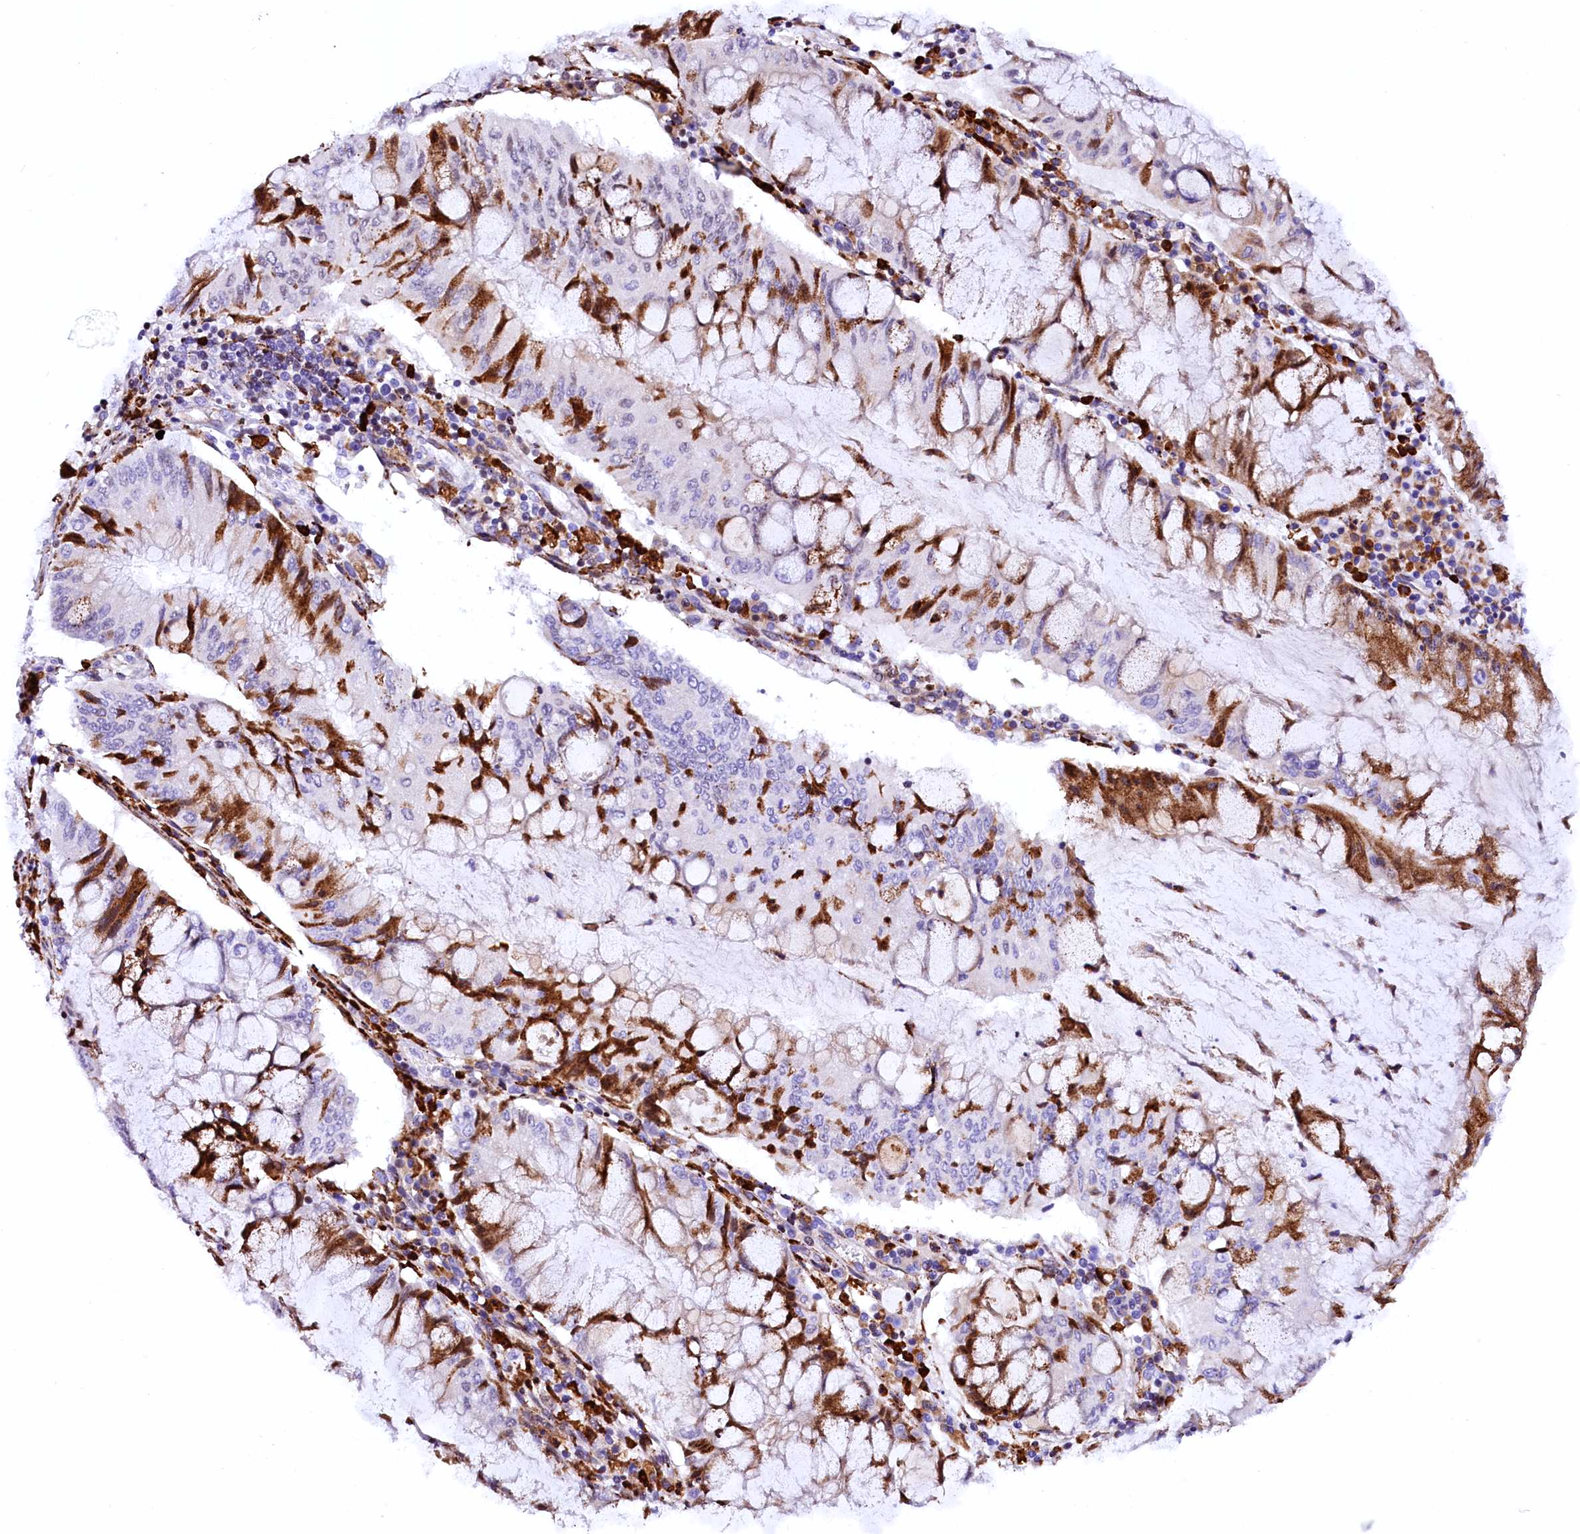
{"staining": {"intensity": "strong", "quantity": "<25%", "location": "cytoplasmic/membranous"}, "tissue": "pancreatic cancer", "cell_type": "Tumor cells", "image_type": "cancer", "snomed": [{"axis": "morphology", "description": "Adenocarcinoma, NOS"}, {"axis": "topography", "description": "Pancreas"}], "caption": "Immunohistochemistry (IHC) micrograph of pancreatic adenocarcinoma stained for a protein (brown), which exhibits medium levels of strong cytoplasmic/membranous staining in about <25% of tumor cells.", "gene": "CMTR2", "patient": {"sex": "female", "age": 50}}